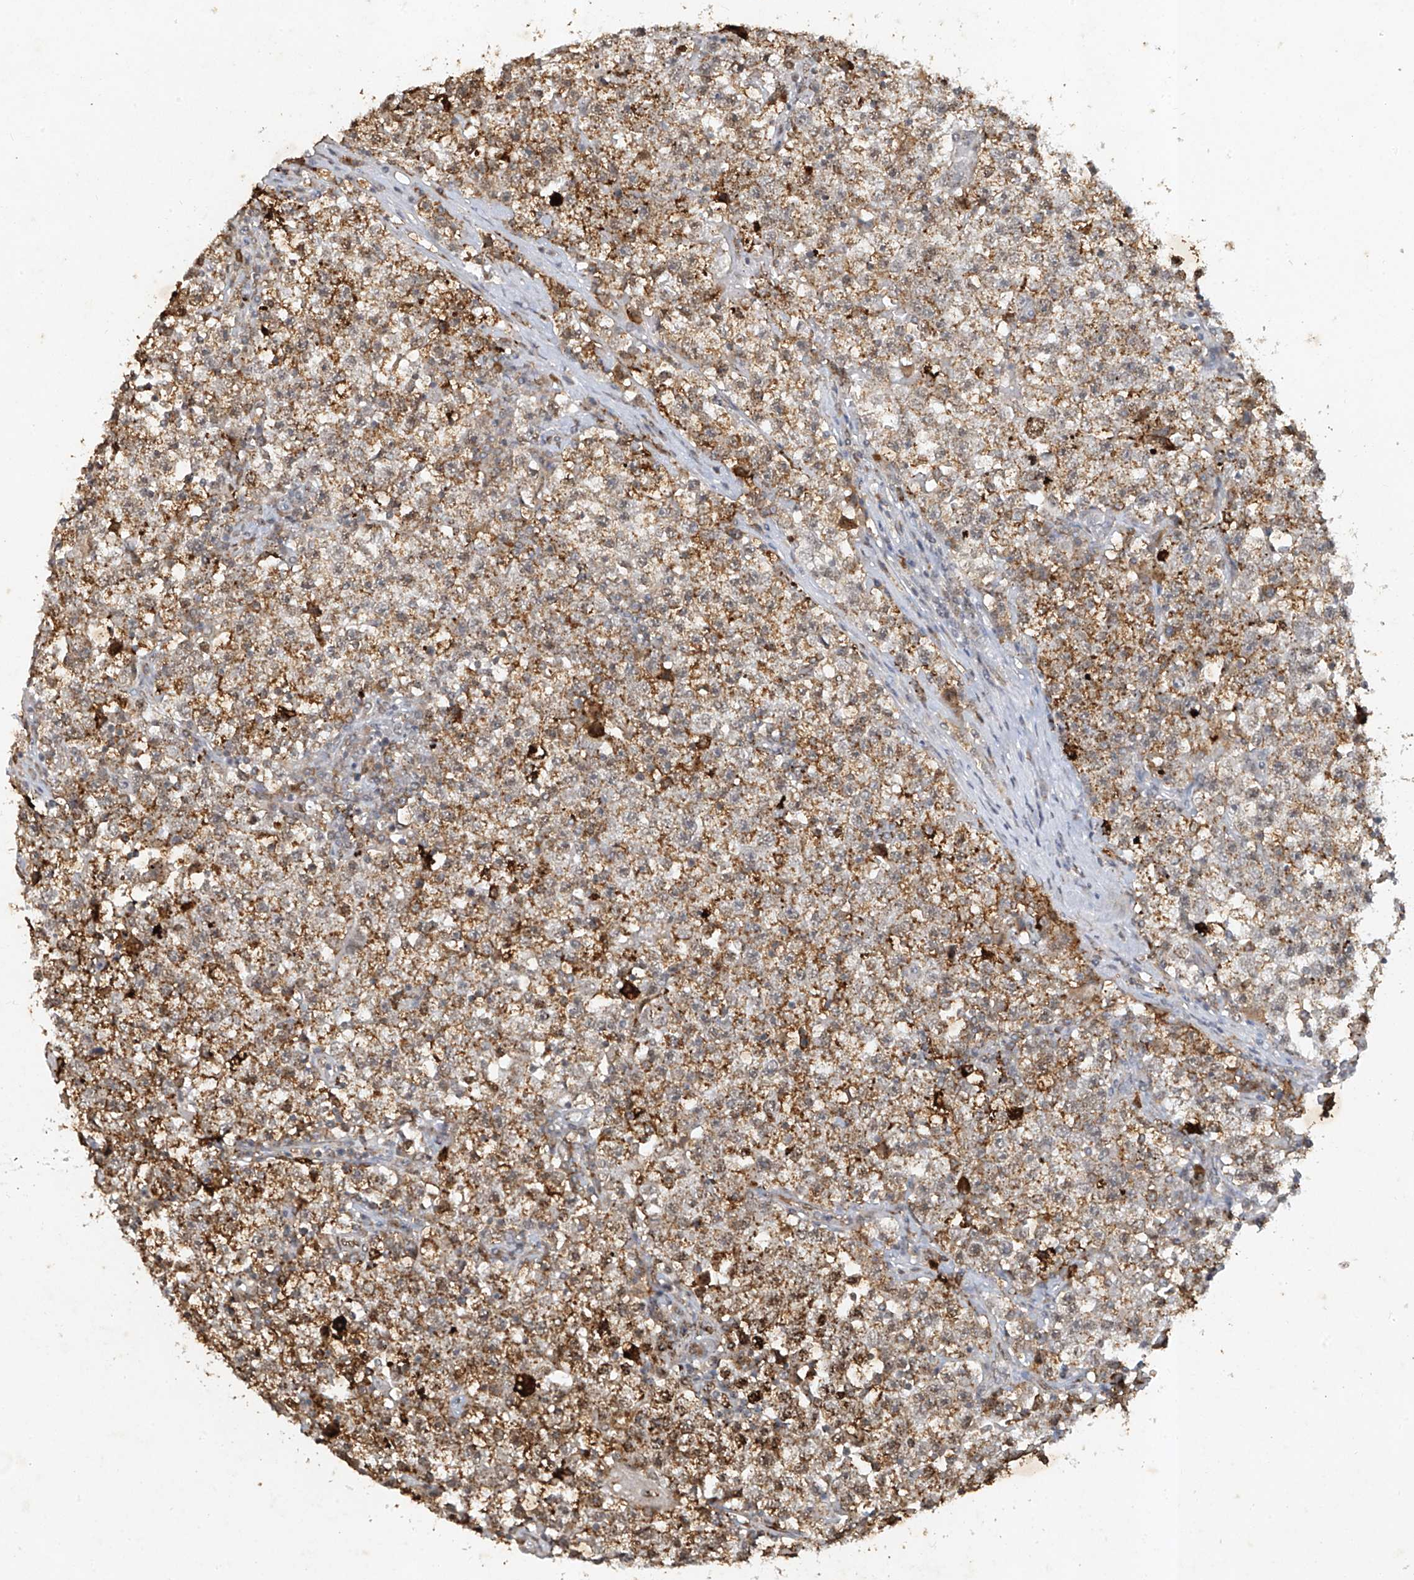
{"staining": {"intensity": "moderate", "quantity": ">75%", "location": "cytoplasmic/membranous"}, "tissue": "testis cancer", "cell_type": "Tumor cells", "image_type": "cancer", "snomed": [{"axis": "morphology", "description": "Seminoma, NOS"}, {"axis": "topography", "description": "Testis"}], "caption": "Protein expression analysis of seminoma (testis) demonstrates moderate cytoplasmic/membranous expression in about >75% of tumor cells. The staining was performed using DAB (3,3'-diaminobenzidine) to visualize the protein expression in brown, while the nuclei were stained in blue with hematoxylin (Magnification: 20x).", "gene": "ATRIP", "patient": {"sex": "male", "age": 22}}